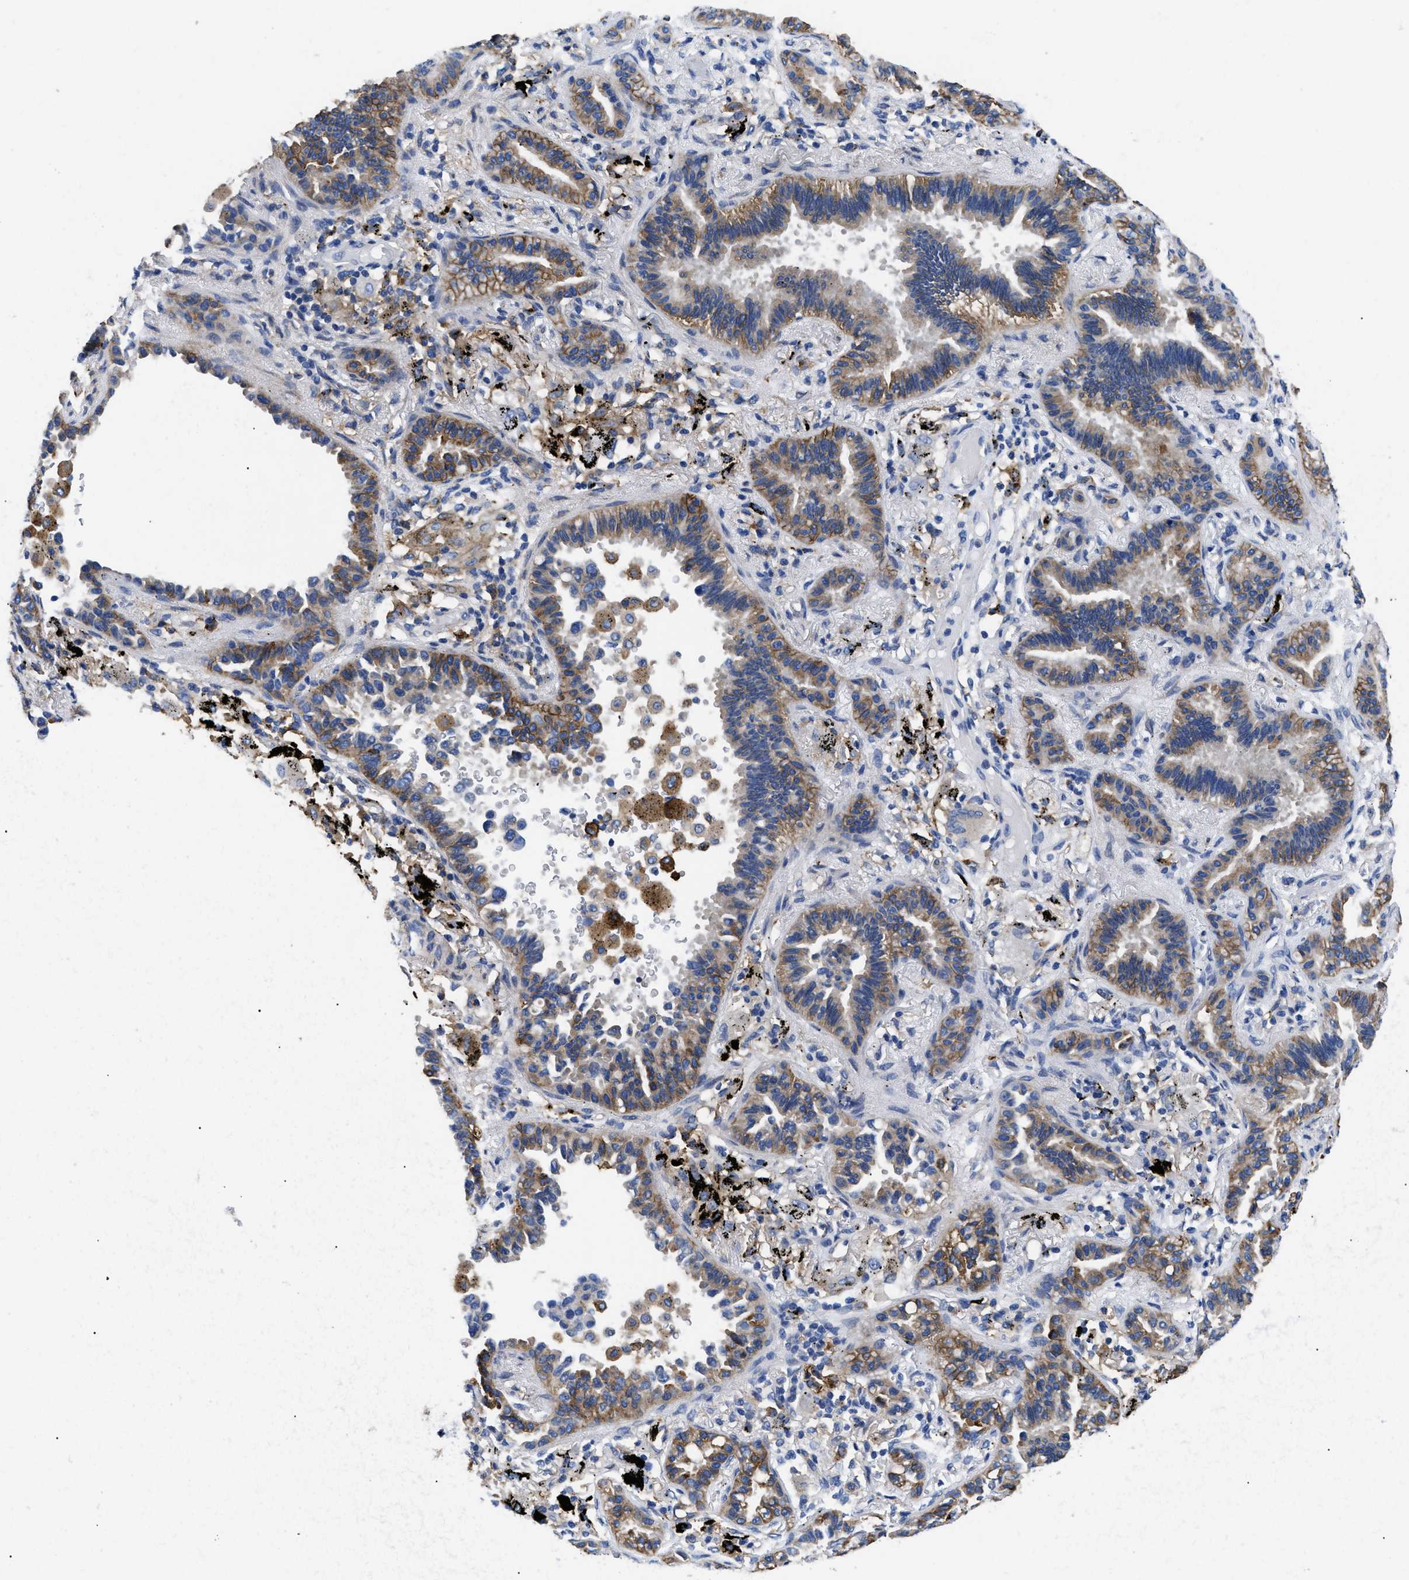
{"staining": {"intensity": "moderate", "quantity": ">75%", "location": "cytoplasmic/membranous"}, "tissue": "lung cancer", "cell_type": "Tumor cells", "image_type": "cancer", "snomed": [{"axis": "morphology", "description": "Normal tissue, NOS"}, {"axis": "morphology", "description": "Adenocarcinoma, NOS"}, {"axis": "topography", "description": "Lung"}], "caption": "Immunohistochemistry (IHC) image of lung cancer stained for a protein (brown), which exhibits medium levels of moderate cytoplasmic/membranous staining in about >75% of tumor cells.", "gene": "HLA-DPA1", "patient": {"sex": "male", "age": 59}}